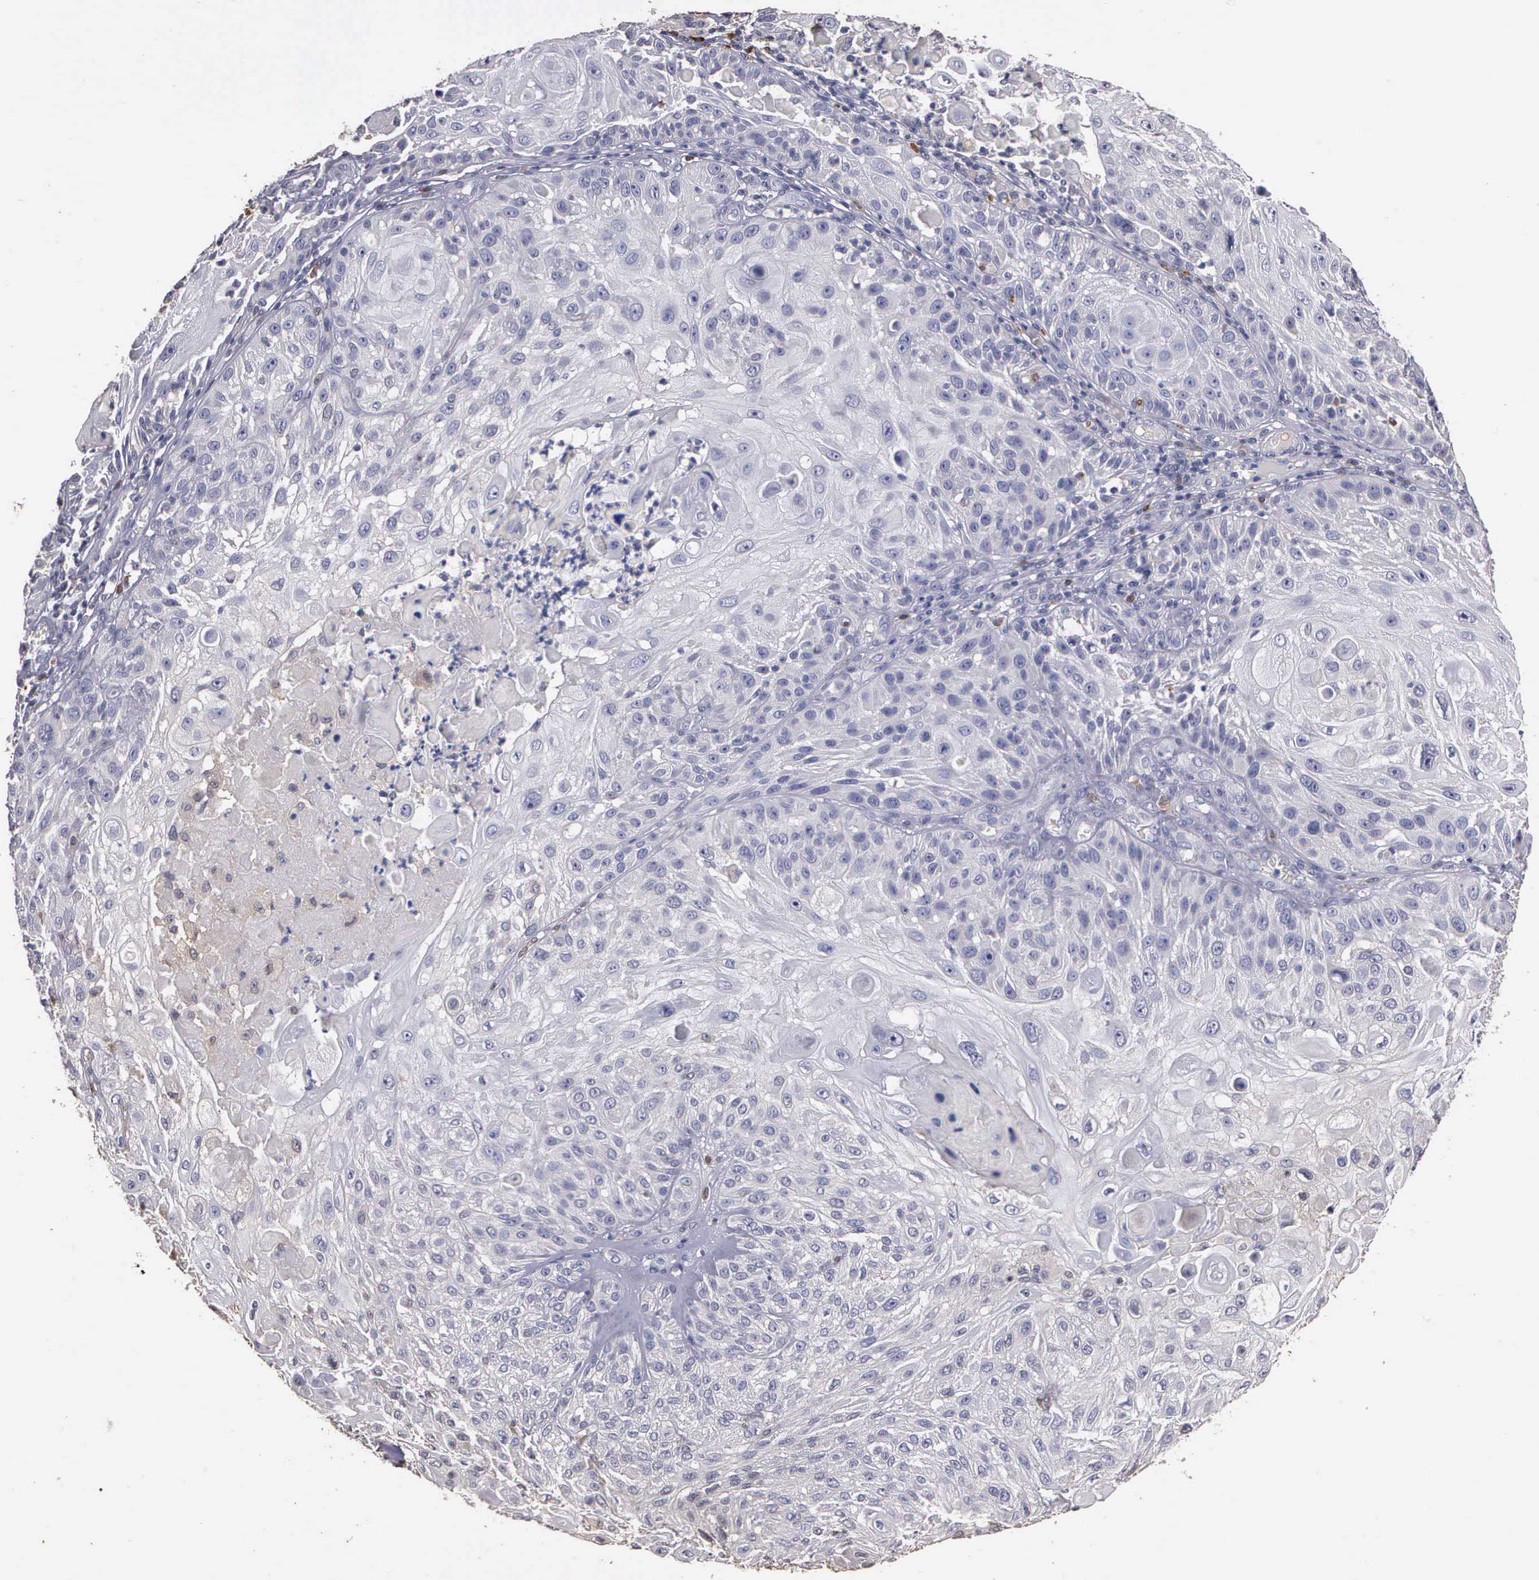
{"staining": {"intensity": "negative", "quantity": "none", "location": "none"}, "tissue": "skin cancer", "cell_type": "Tumor cells", "image_type": "cancer", "snomed": [{"axis": "morphology", "description": "Squamous cell carcinoma, NOS"}, {"axis": "topography", "description": "Skin"}], "caption": "Immunohistochemistry micrograph of neoplastic tissue: skin squamous cell carcinoma stained with DAB demonstrates no significant protein expression in tumor cells.", "gene": "ENO3", "patient": {"sex": "female", "age": 89}}